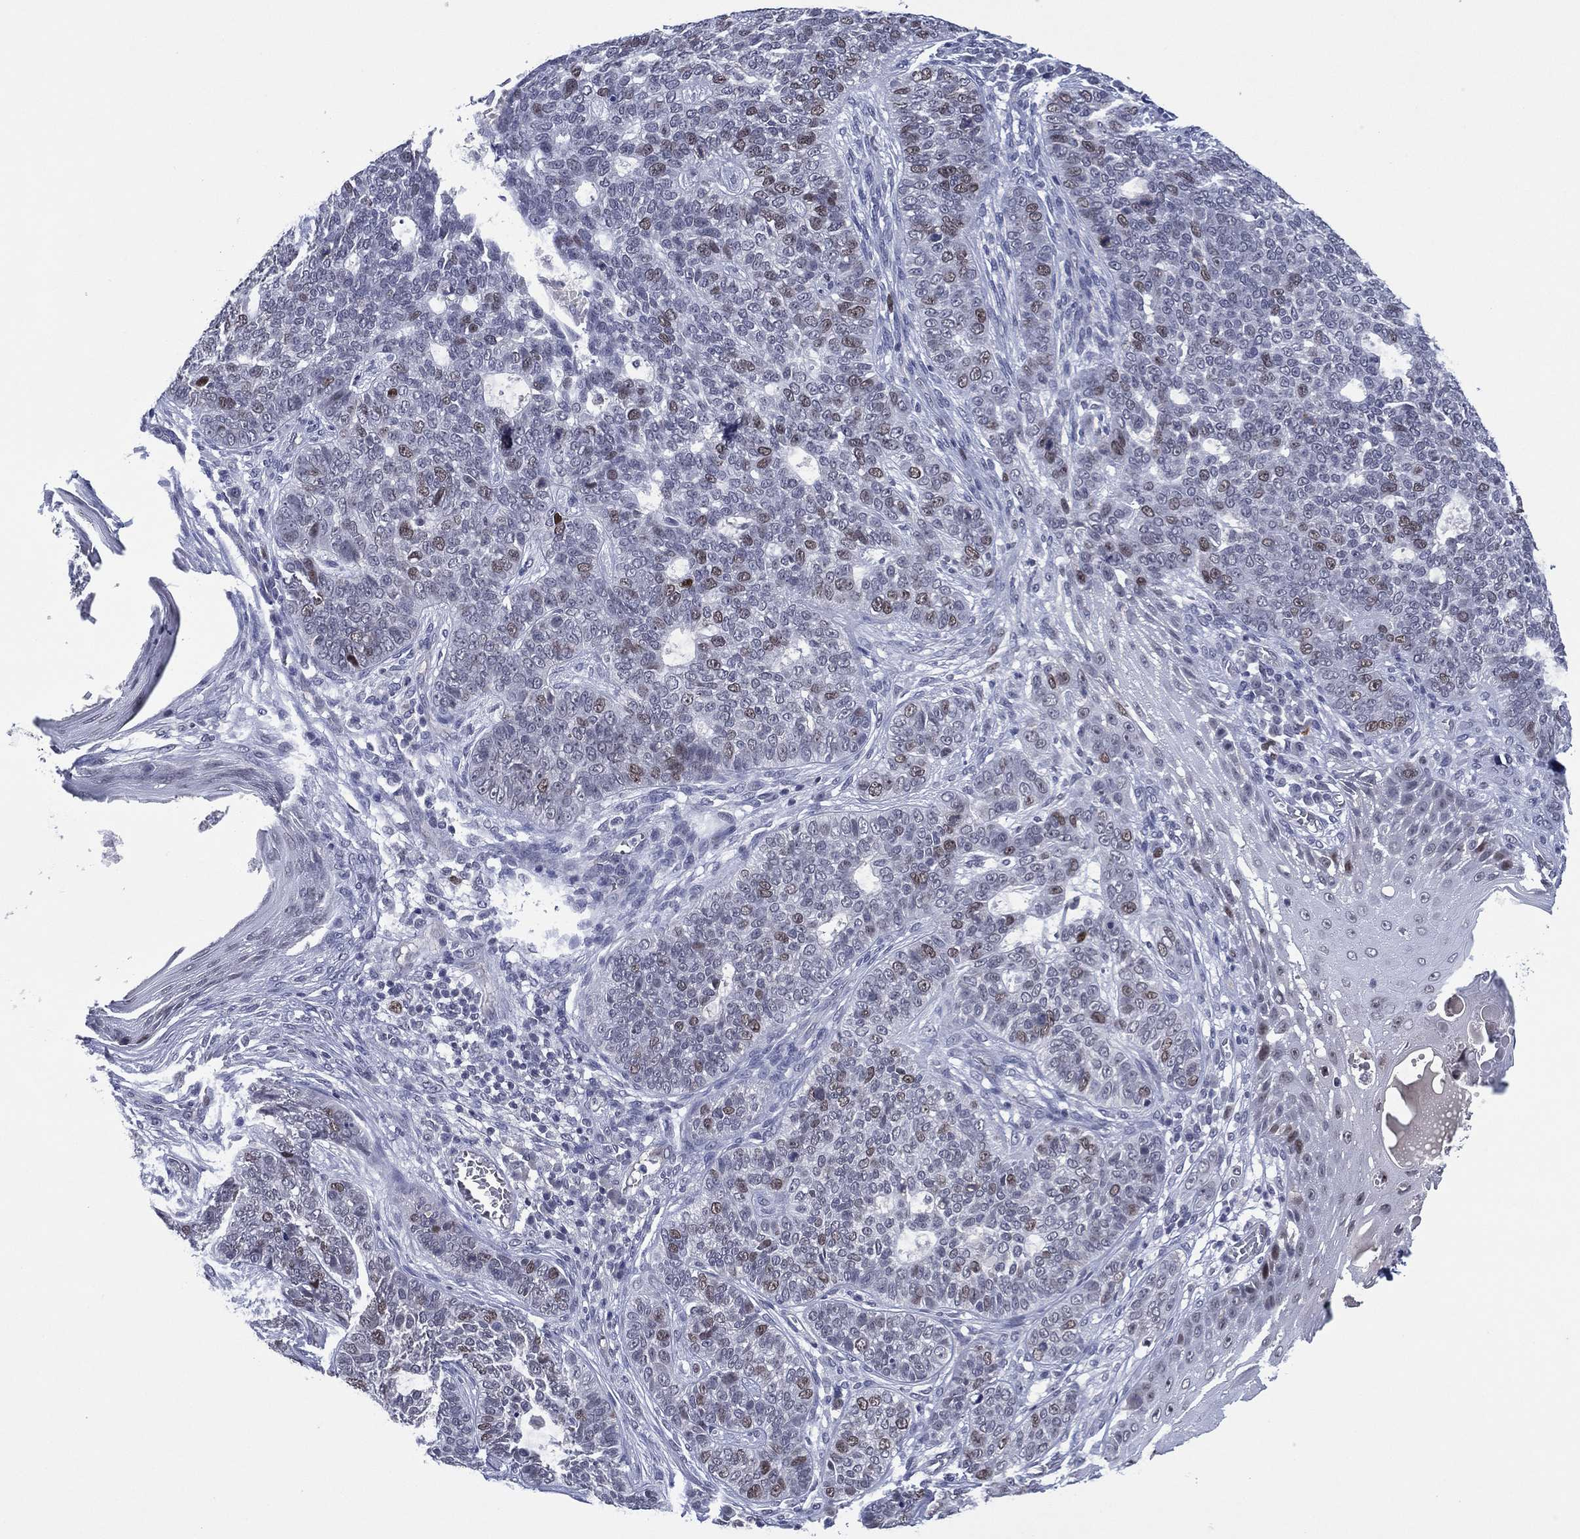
{"staining": {"intensity": "moderate", "quantity": "<25%", "location": "nuclear"}, "tissue": "skin cancer", "cell_type": "Tumor cells", "image_type": "cancer", "snomed": [{"axis": "morphology", "description": "Basal cell carcinoma"}, {"axis": "topography", "description": "Skin"}], "caption": "DAB (3,3'-diaminobenzidine) immunohistochemical staining of human skin cancer shows moderate nuclear protein positivity in about <25% of tumor cells. The protein of interest is shown in brown color, while the nuclei are stained blue.", "gene": "GATA6", "patient": {"sex": "female", "age": 69}}